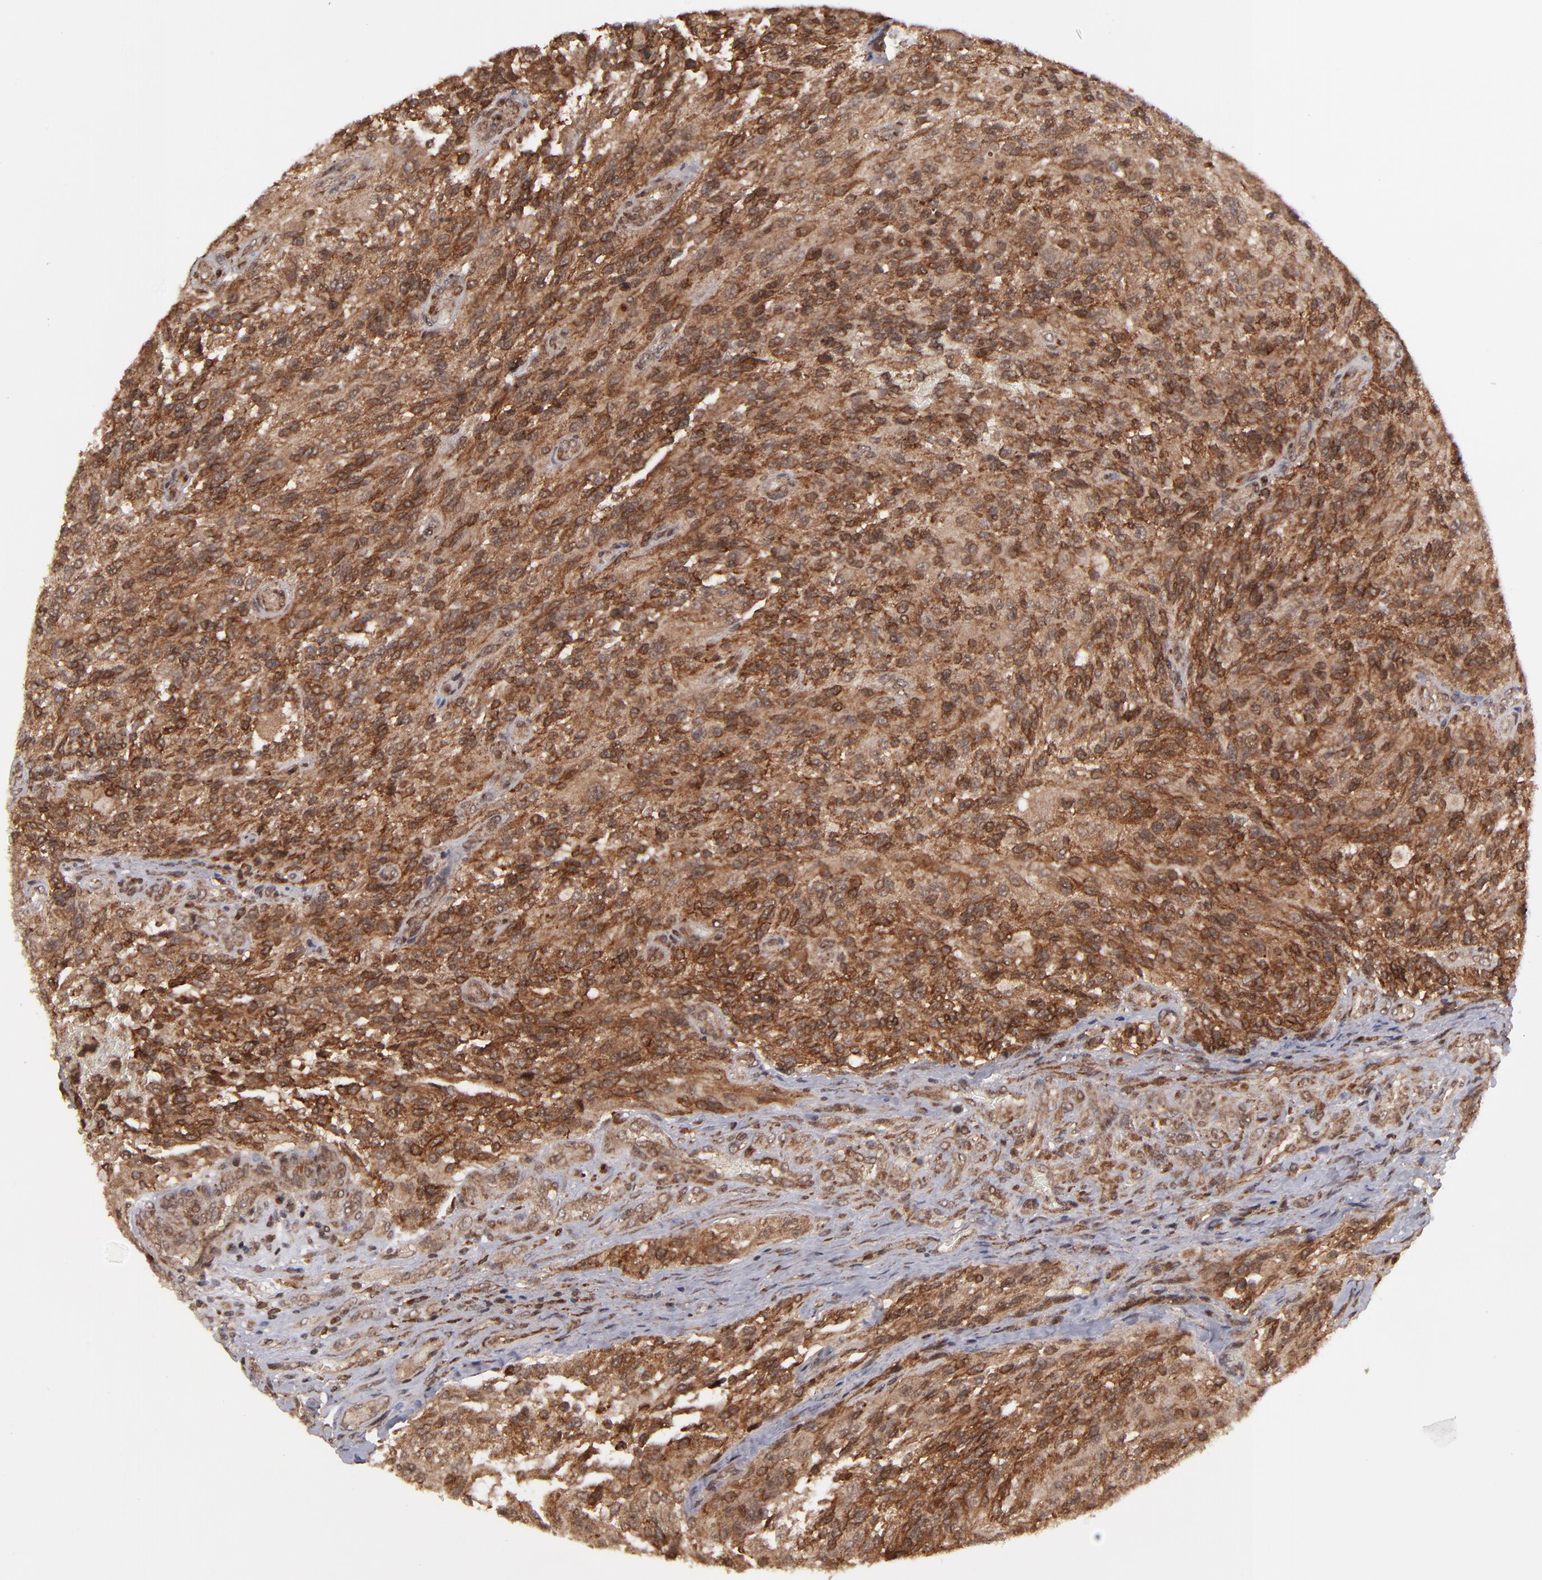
{"staining": {"intensity": "strong", "quantity": ">75%", "location": "cytoplasmic/membranous,nuclear"}, "tissue": "glioma", "cell_type": "Tumor cells", "image_type": "cancer", "snomed": [{"axis": "morphology", "description": "Normal tissue, NOS"}, {"axis": "morphology", "description": "Glioma, malignant, High grade"}, {"axis": "topography", "description": "Cerebral cortex"}], "caption": "Strong cytoplasmic/membranous and nuclear positivity for a protein is seen in approximately >75% of tumor cells of high-grade glioma (malignant) using immunohistochemistry.", "gene": "RGS6", "patient": {"sex": "male", "age": 56}}